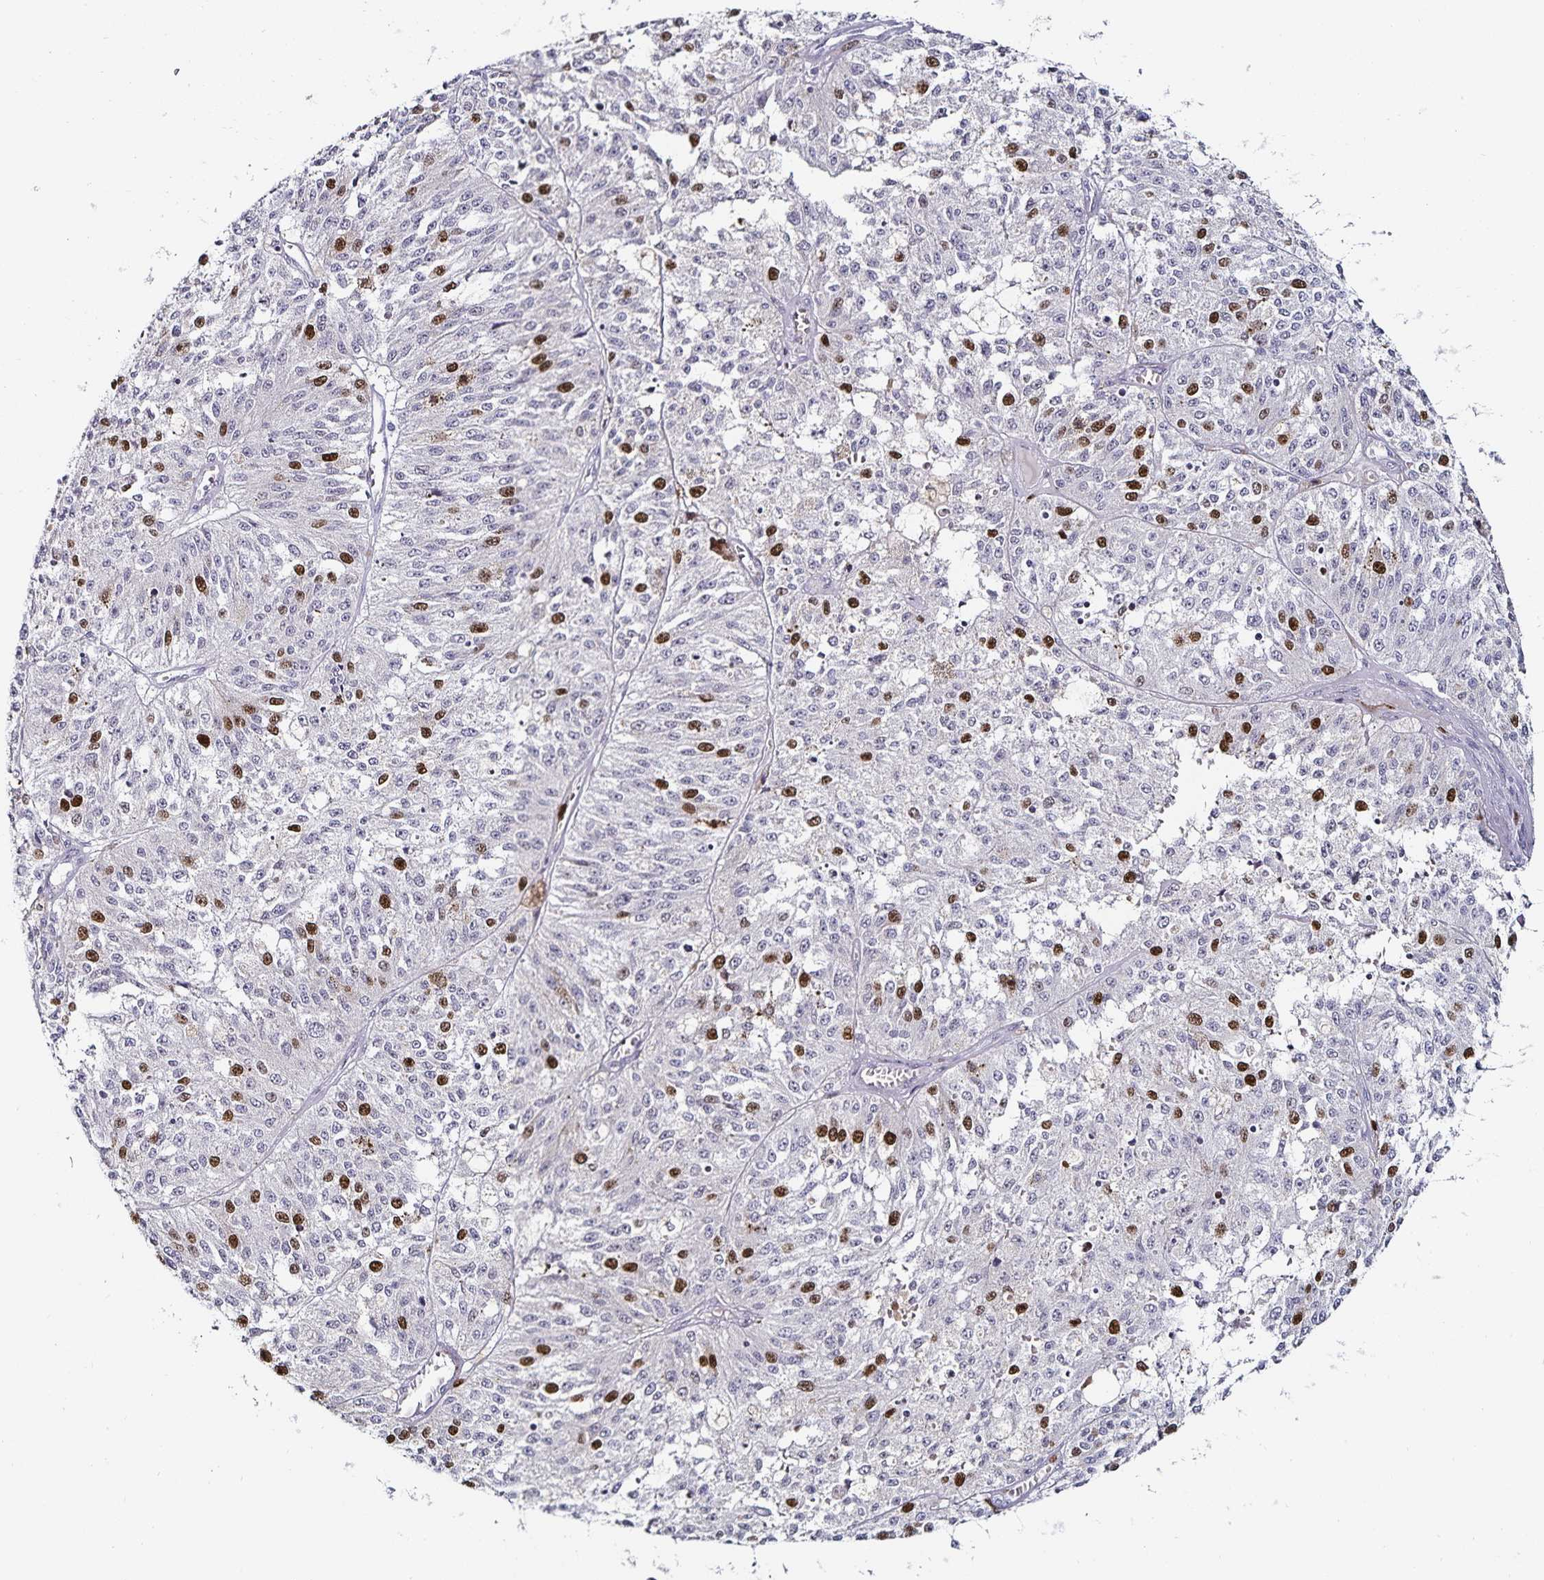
{"staining": {"intensity": "strong", "quantity": "<25%", "location": "nuclear"}, "tissue": "melanoma", "cell_type": "Tumor cells", "image_type": "cancer", "snomed": [{"axis": "morphology", "description": "Malignant melanoma, Metastatic site"}, {"axis": "topography", "description": "Lymph node"}], "caption": "IHC histopathology image of melanoma stained for a protein (brown), which shows medium levels of strong nuclear positivity in about <25% of tumor cells.", "gene": "ANLN", "patient": {"sex": "female", "age": 64}}